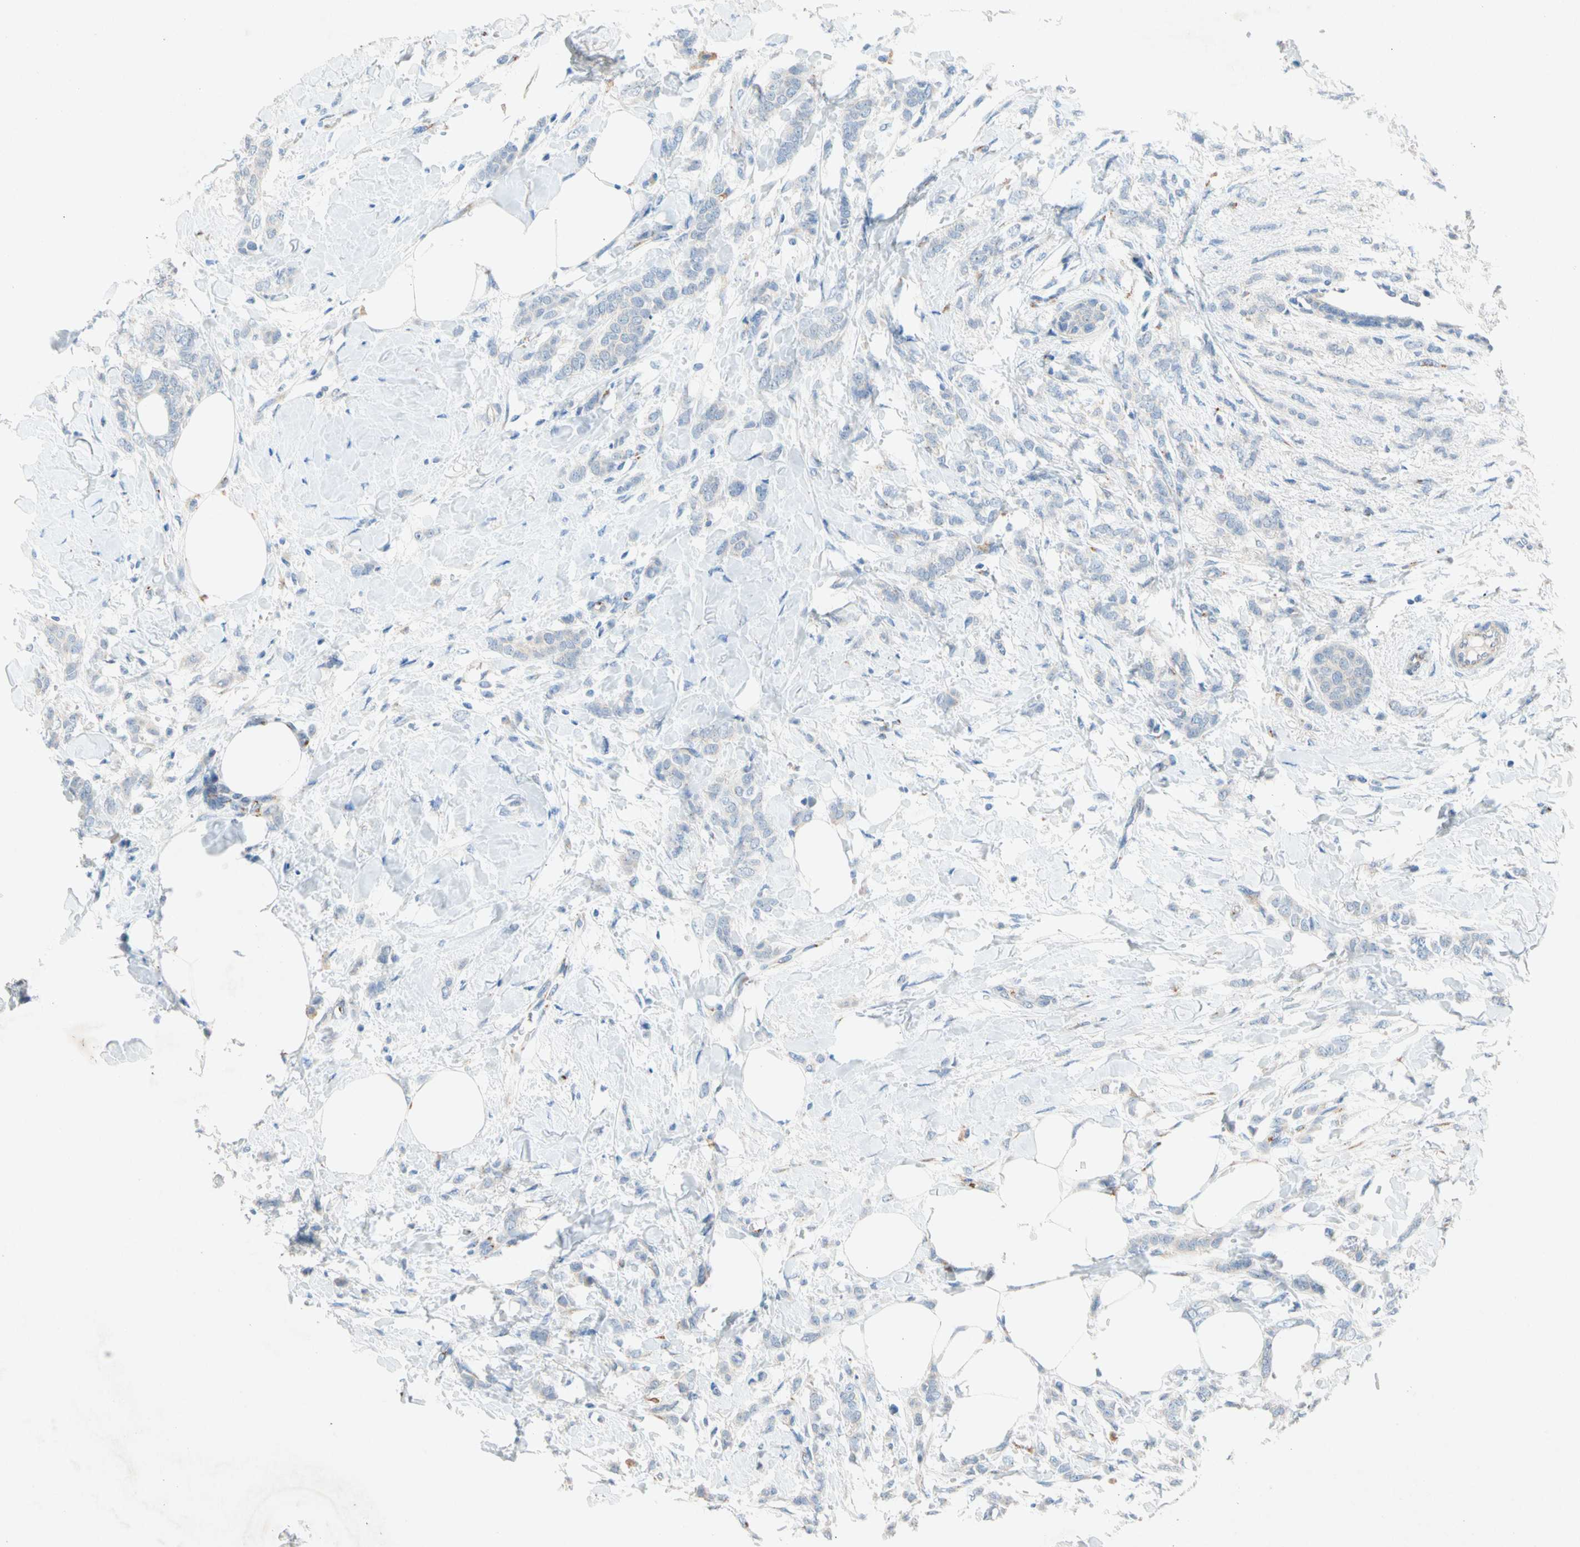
{"staining": {"intensity": "negative", "quantity": "none", "location": "none"}, "tissue": "breast cancer", "cell_type": "Tumor cells", "image_type": "cancer", "snomed": [{"axis": "morphology", "description": "Lobular carcinoma, in situ"}, {"axis": "morphology", "description": "Lobular carcinoma"}, {"axis": "topography", "description": "Breast"}], "caption": "There is no significant staining in tumor cells of breast lobular carcinoma.", "gene": "GASK1B", "patient": {"sex": "female", "age": 41}}